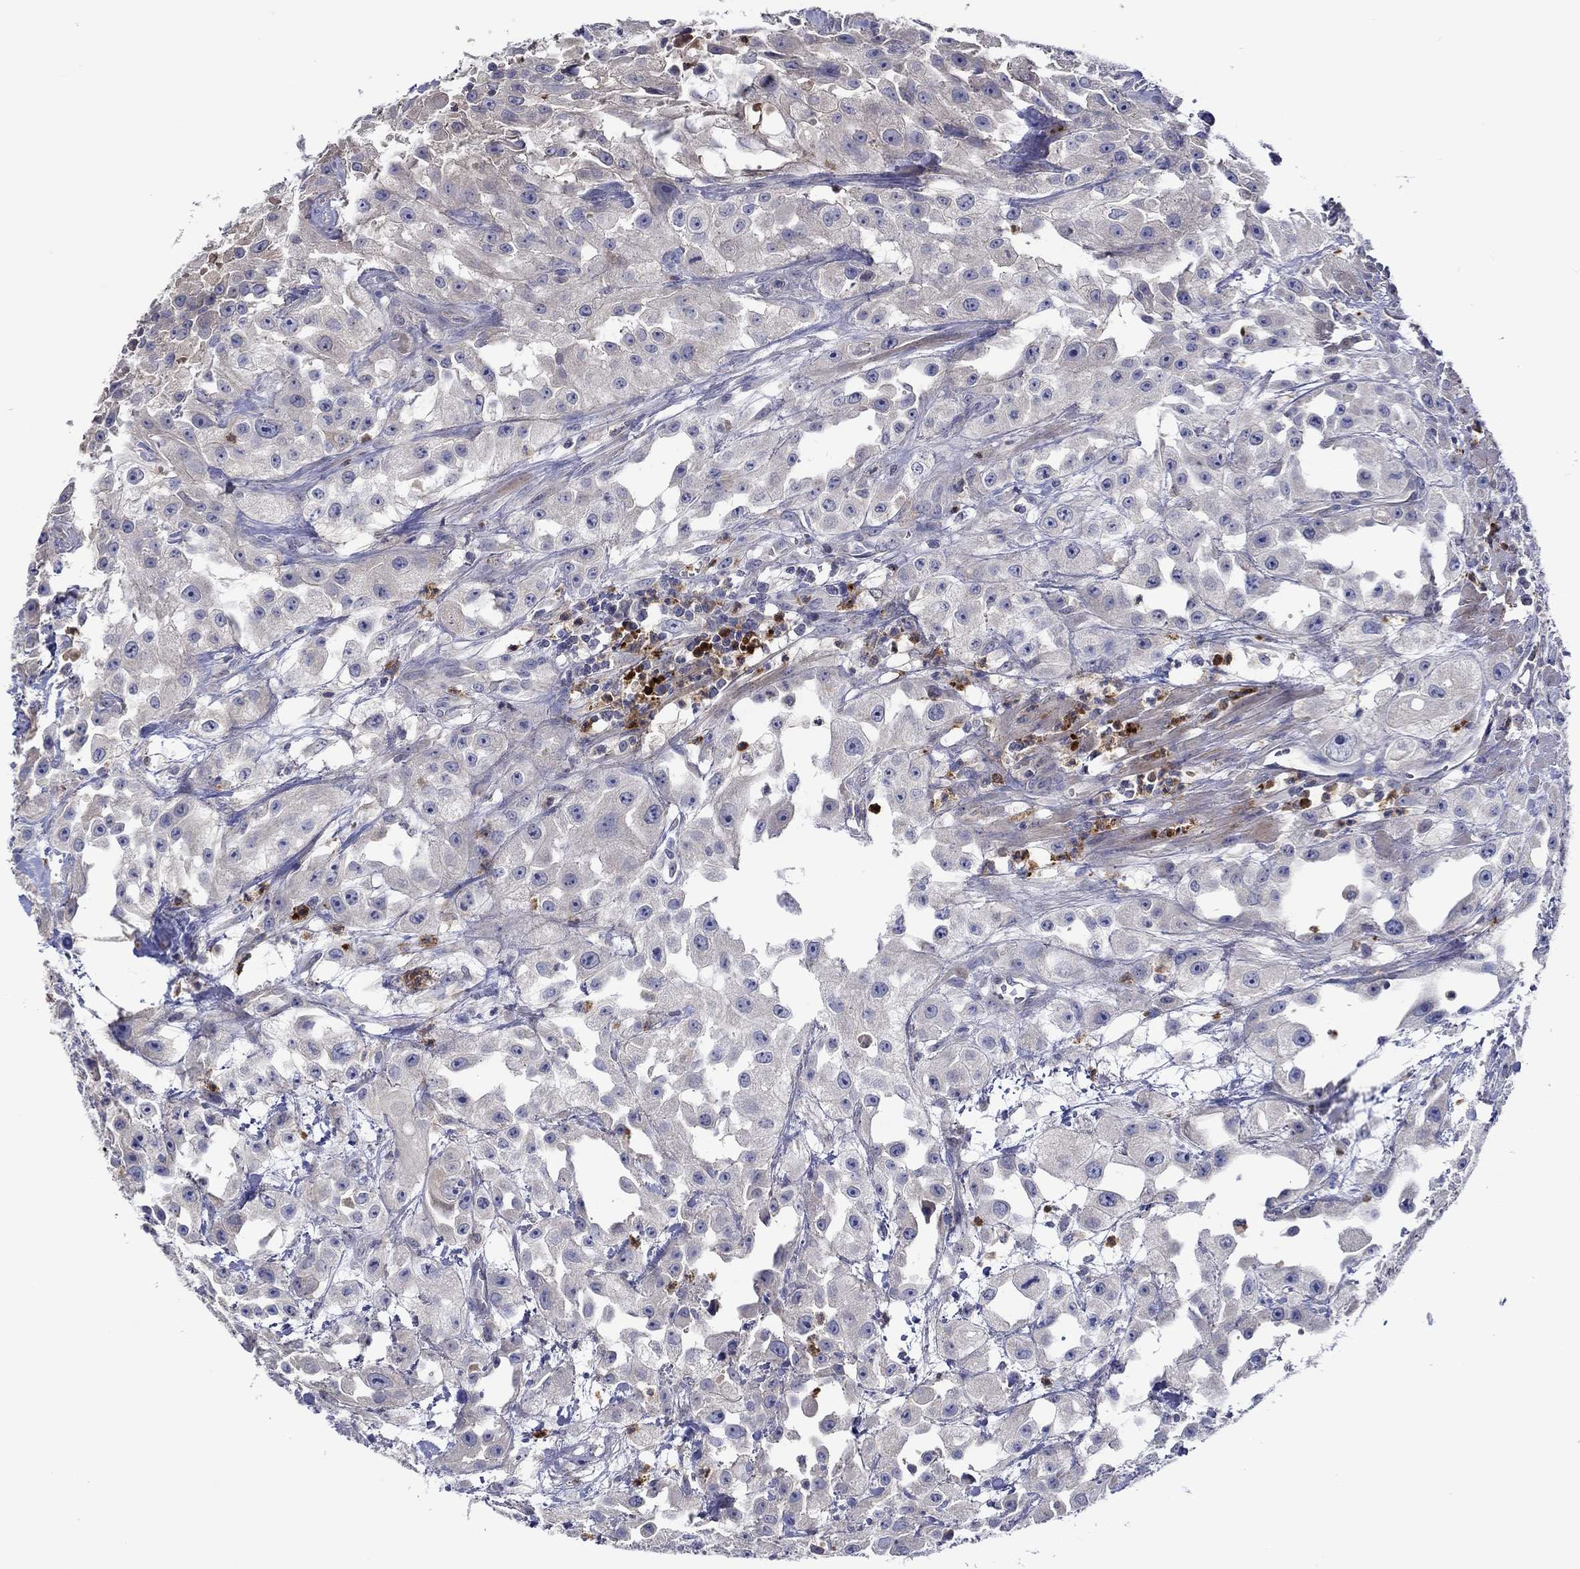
{"staining": {"intensity": "weak", "quantity": "<25%", "location": "cytoplasmic/membranous"}, "tissue": "urothelial cancer", "cell_type": "Tumor cells", "image_type": "cancer", "snomed": [{"axis": "morphology", "description": "Urothelial carcinoma, High grade"}, {"axis": "topography", "description": "Urinary bladder"}], "caption": "A histopathology image of human high-grade urothelial carcinoma is negative for staining in tumor cells. (Stains: DAB IHC with hematoxylin counter stain, Microscopy: brightfield microscopy at high magnification).", "gene": "CHIT1", "patient": {"sex": "male", "age": 79}}